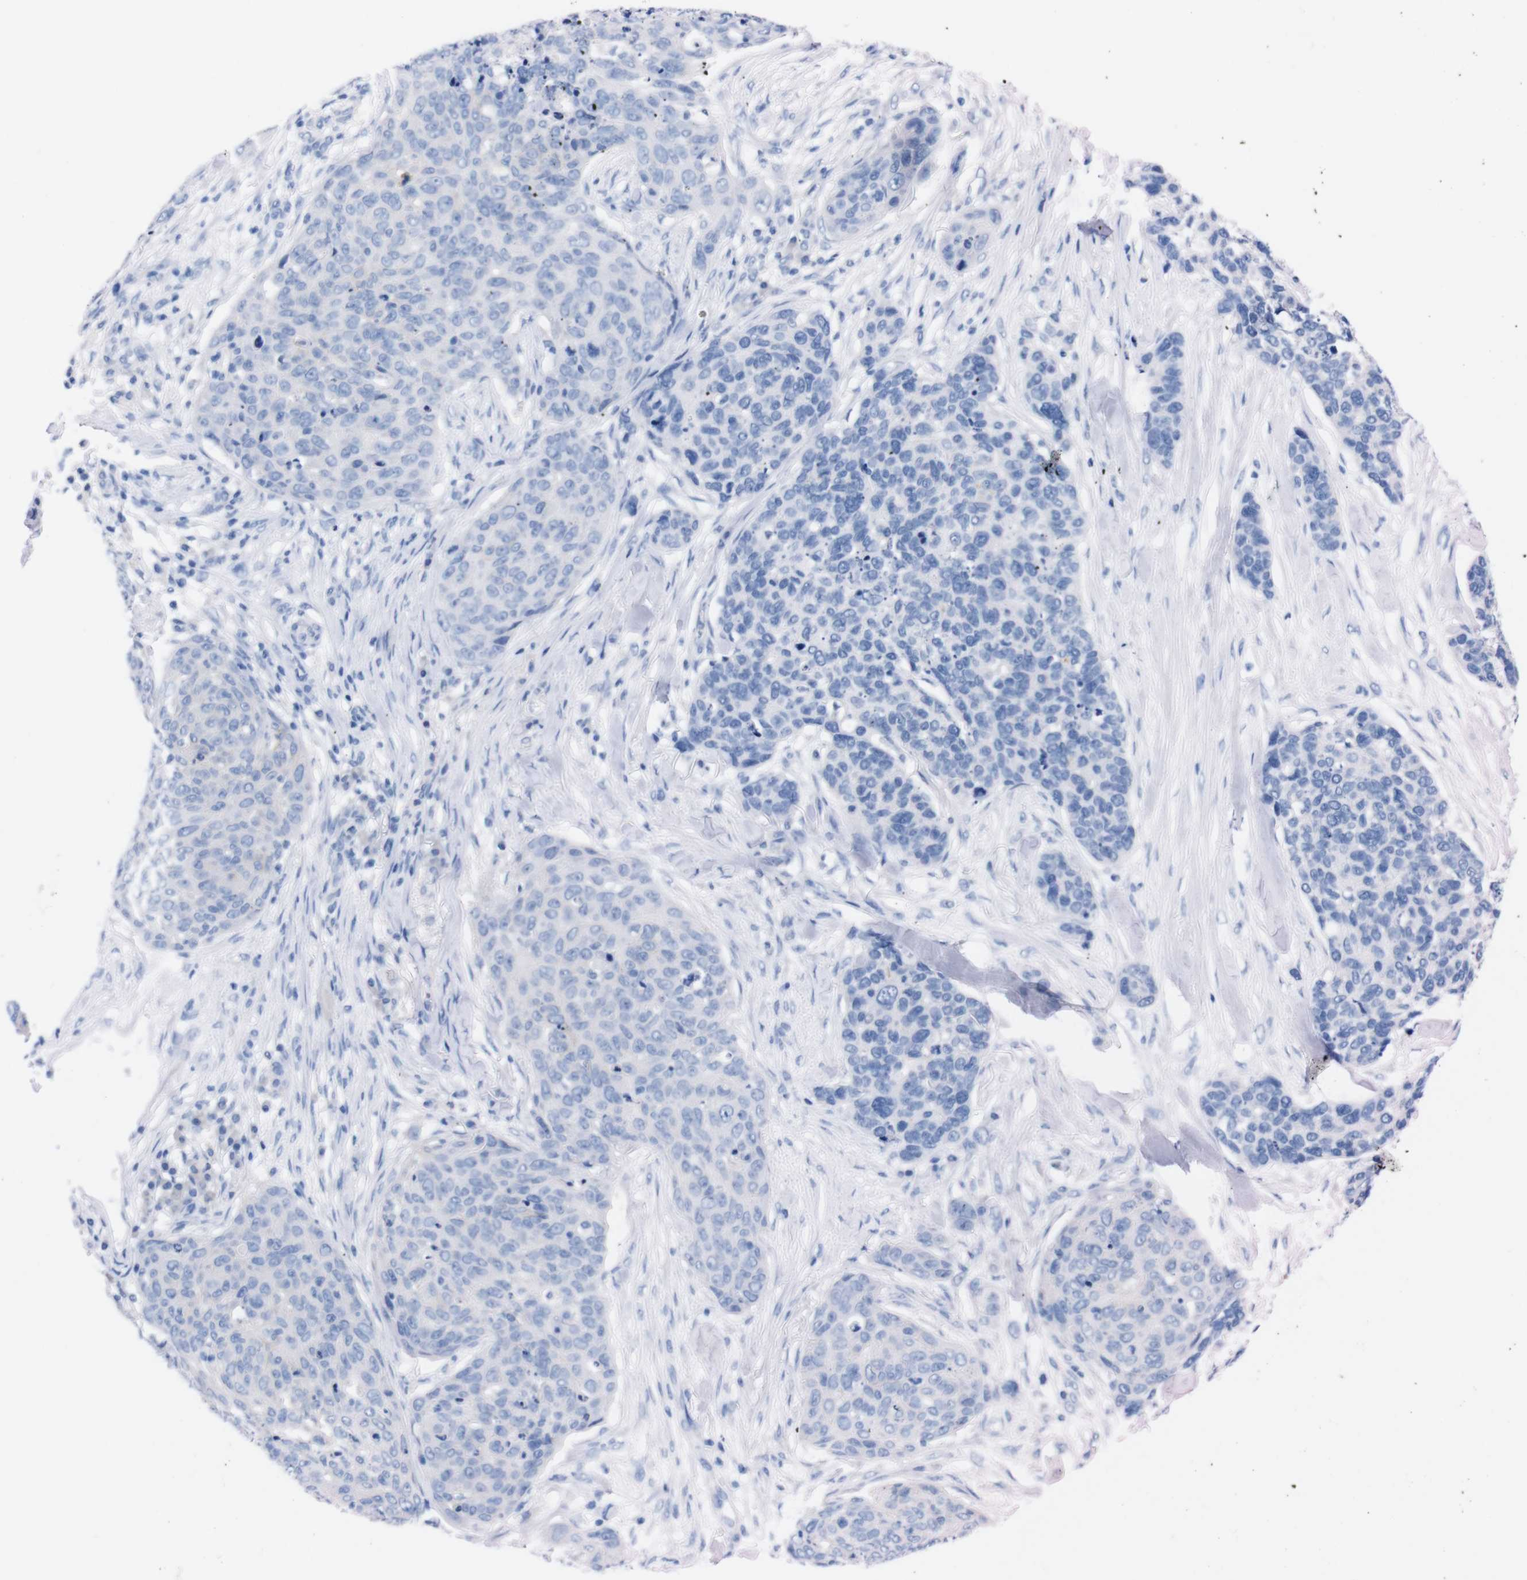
{"staining": {"intensity": "negative", "quantity": "none", "location": "none"}, "tissue": "skin cancer", "cell_type": "Tumor cells", "image_type": "cancer", "snomed": [{"axis": "morphology", "description": "Squamous cell carcinoma in situ, NOS"}, {"axis": "morphology", "description": "Squamous cell carcinoma, NOS"}, {"axis": "topography", "description": "Skin"}], "caption": "An IHC micrograph of squamous cell carcinoma in situ (skin) is shown. There is no staining in tumor cells of squamous cell carcinoma in situ (skin).", "gene": "TMEM243", "patient": {"sex": "male", "age": 93}}